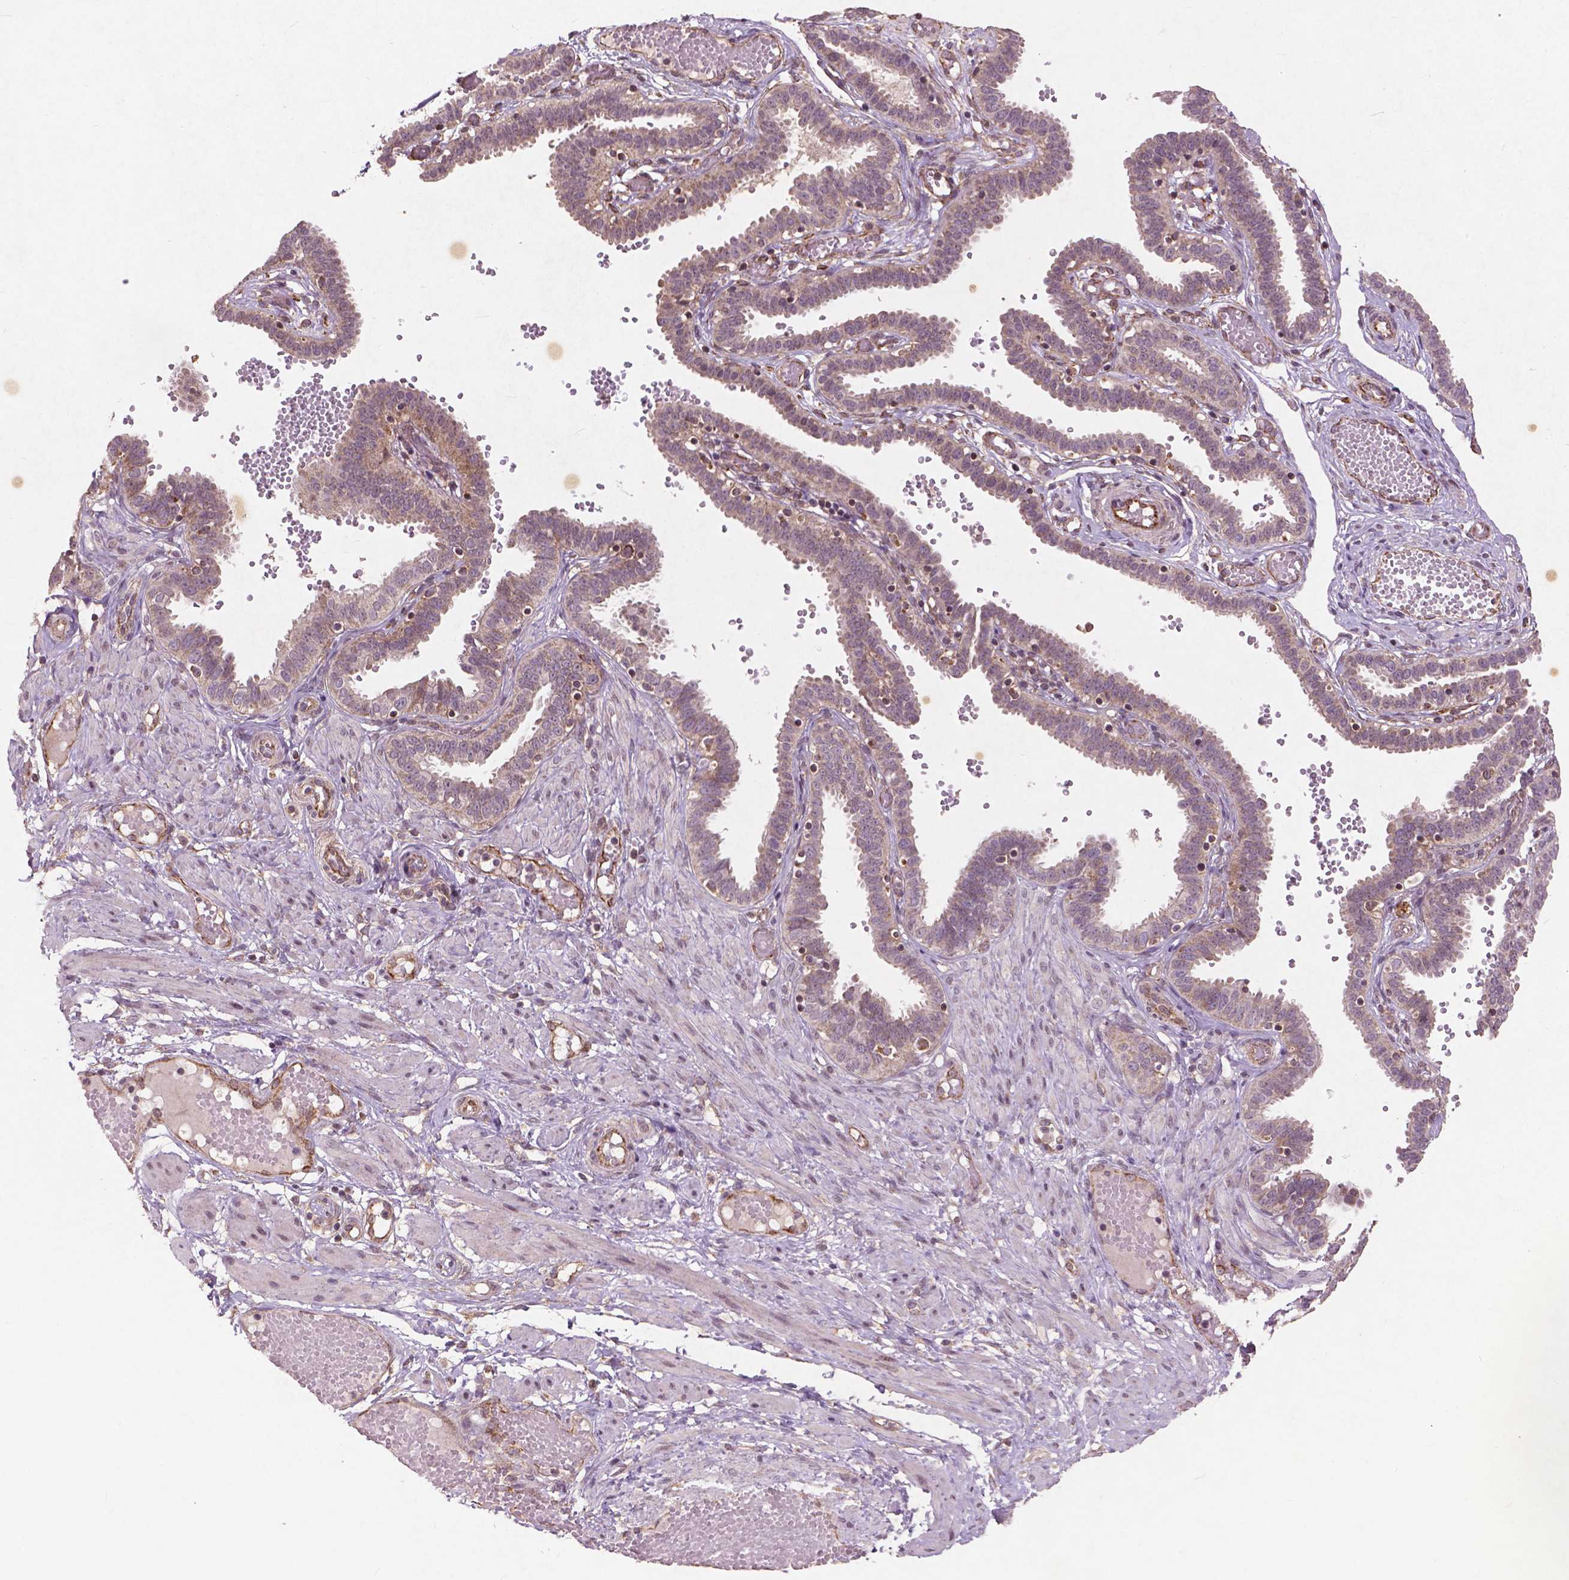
{"staining": {"intensity": "weak", "quantity": "<25%", "location": "cytoplasmic/membranous"}, "tissue": "fallopian tube", "cell_type": "Glandular cells", "image_type": "normal", "snomed": [{"axis": "morphology", "description": "Normal tissue, NOS"}, {"axis": "topography", "description": "Fallopian tube"}], "caption": "Micrograph shows no significant protein staining in glandular cells of benign fallopian tube. (Stains: DAB immunohistochemistry with hematoxylin counter stain, Microscopy: brightfield microscopy at high magnification).", "gene": "SMAD2", "patient": {"sex": "female", "age": 37}}